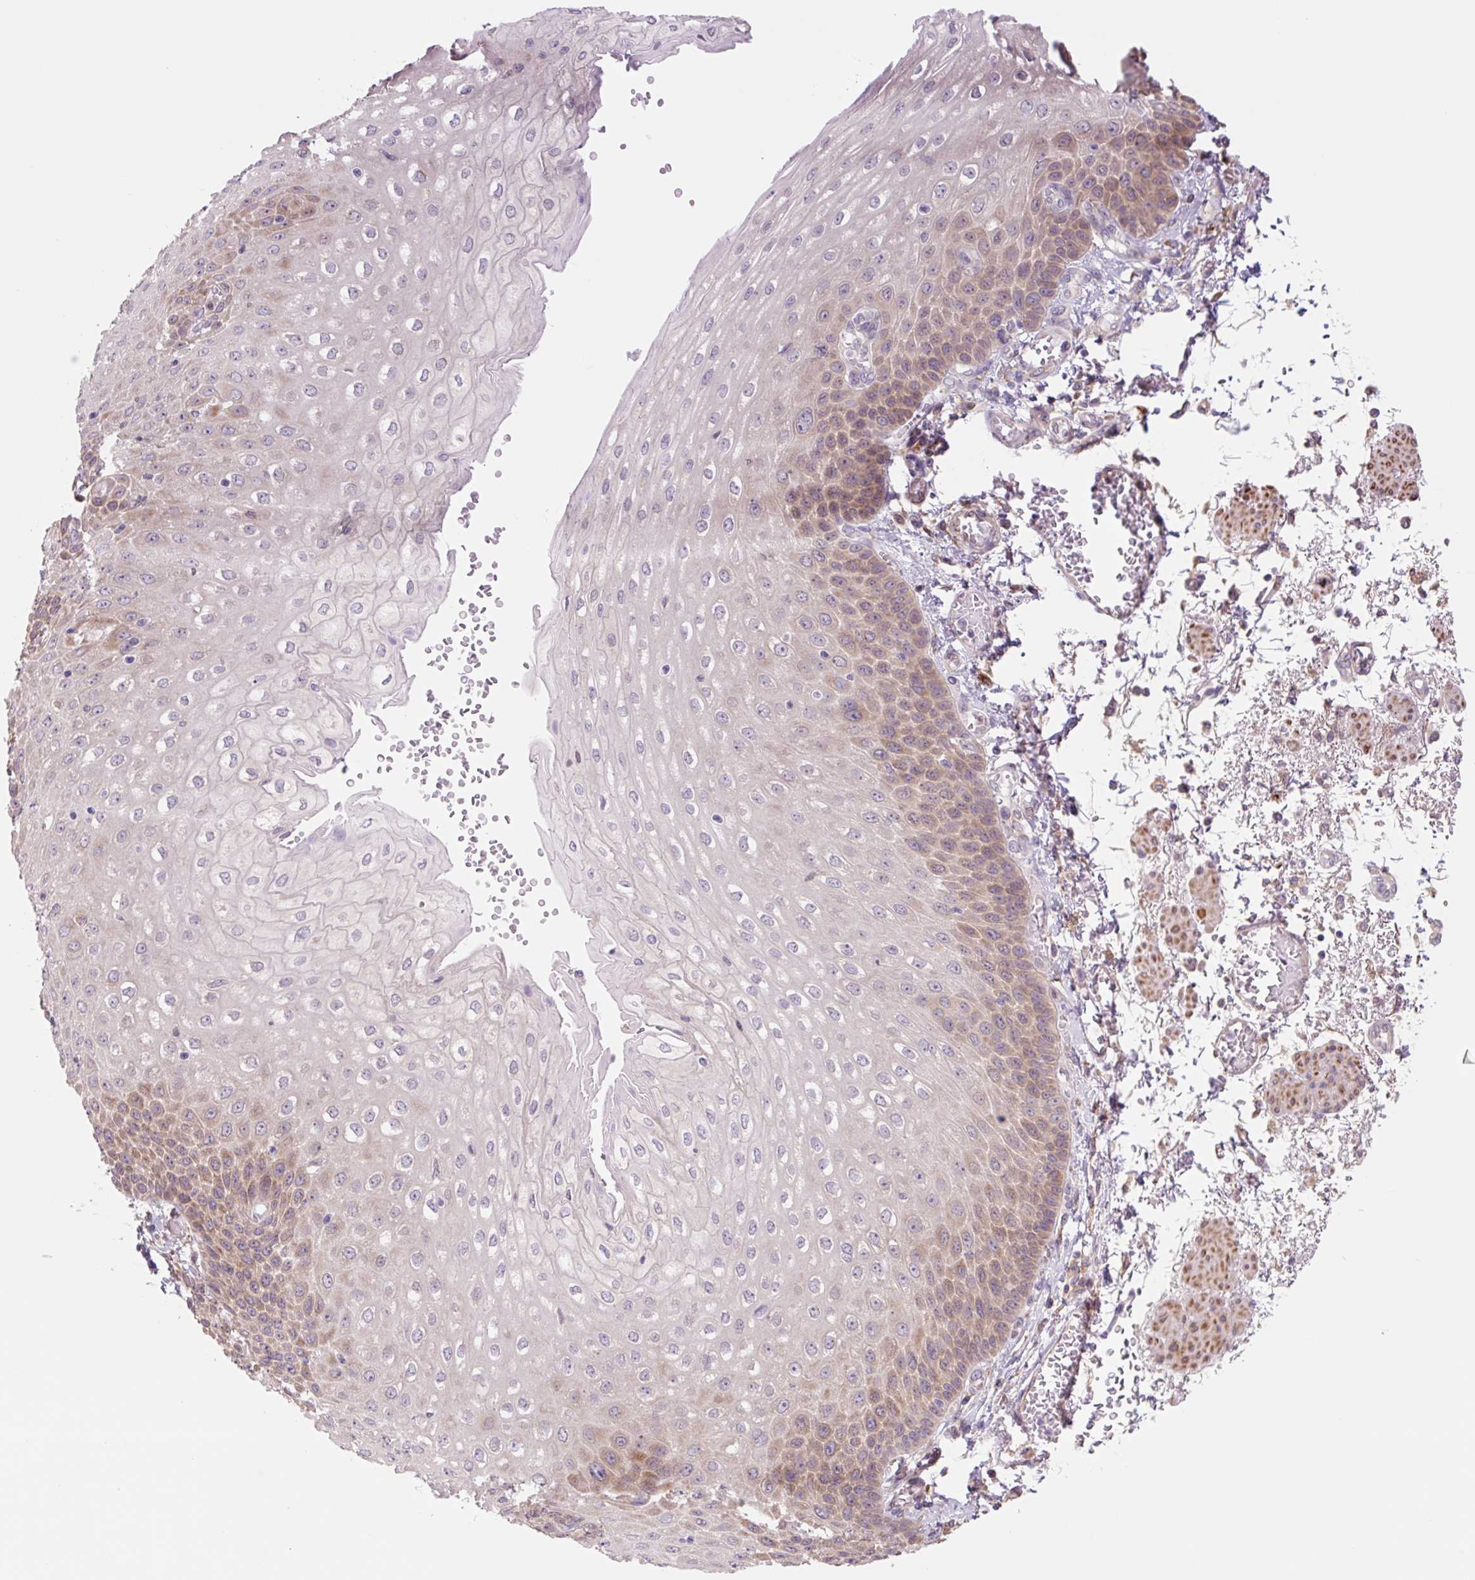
{"staining": {"intensity": "moderate", "quantity": "25%-75%", "location": "cytoplasmic/membranous"}, "tissue": "esophagus", "cell_type": "Squamous epithelial cells", "image_type": "normal", "snomed": [{"axis": "morphology", "description": "Normal tissue, NOS"}, {"axis": "morphology", "description": "Adenocarcinoma, NOS"}, {"axis": "topography", "description": "Esophagus"}], "caption": "Esophagus stained for a protein (brown) shows moderate cytoplasmic/membranous positive staining in about 25%-75% of squamous epithelial cells.", "gene": "PLA2G4A", "patient": {"sex": "male", "age": 81}}